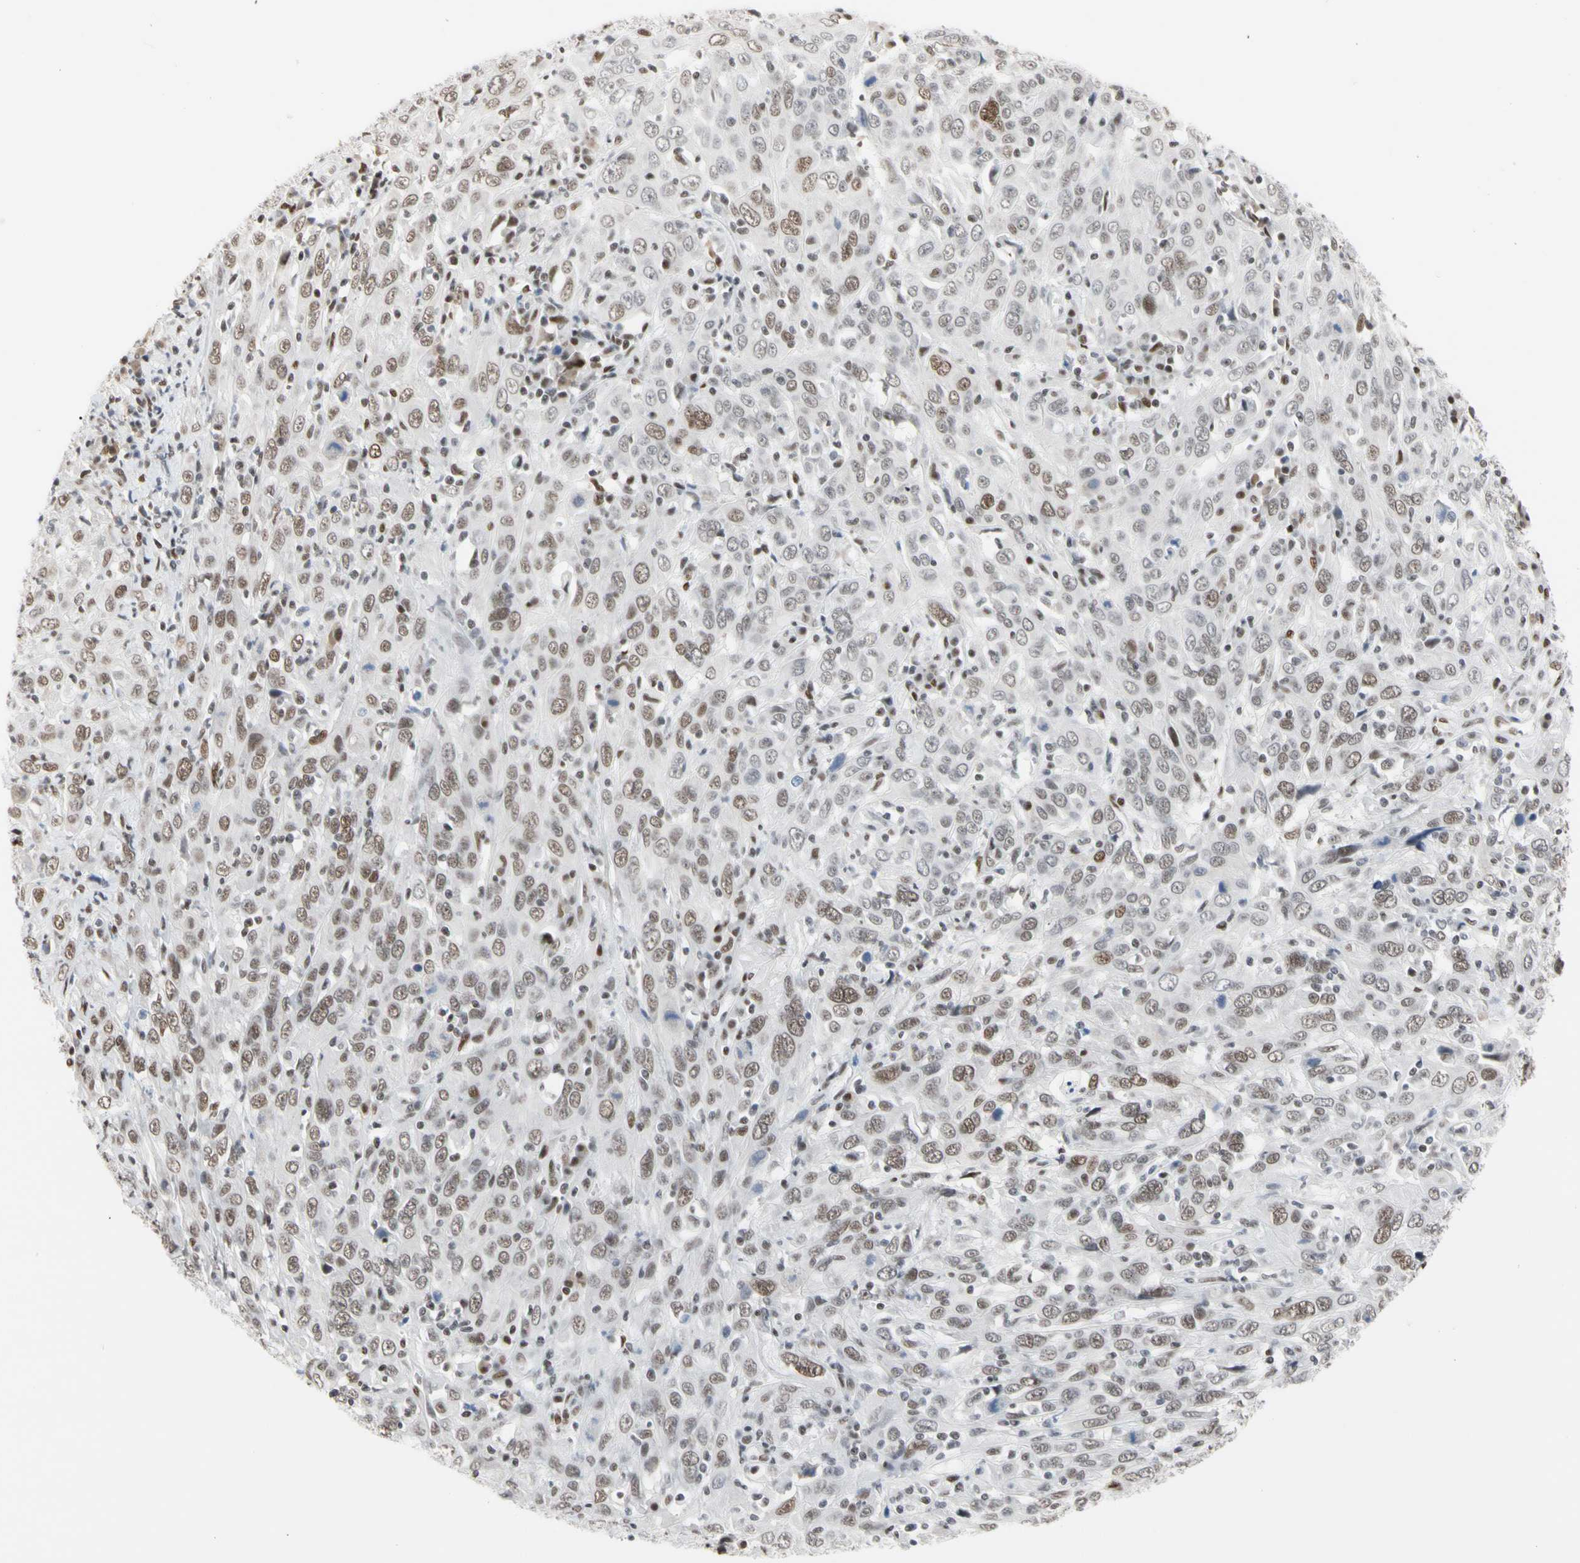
{"staining": {"intensity": "moderate", "quantity": "<25%", "location": "nuclear"}, "tissue": "cervical cancer", "cell_type": "Tumor cells", "image_type": "cancer", "snomed": [{"axis": "morphology", "description": "Squamous cell carcinoma, NOS"}, {"axis": "topography", "description": "Cervix"}], "caption": "The micrograph shows a brown stain indicating the presence of a protein in the nuclear of tumor cells in squamous cell carcinoma (cervical).", "gene": "FAM98B", "patient": {"sex": "female", "age": 46}}